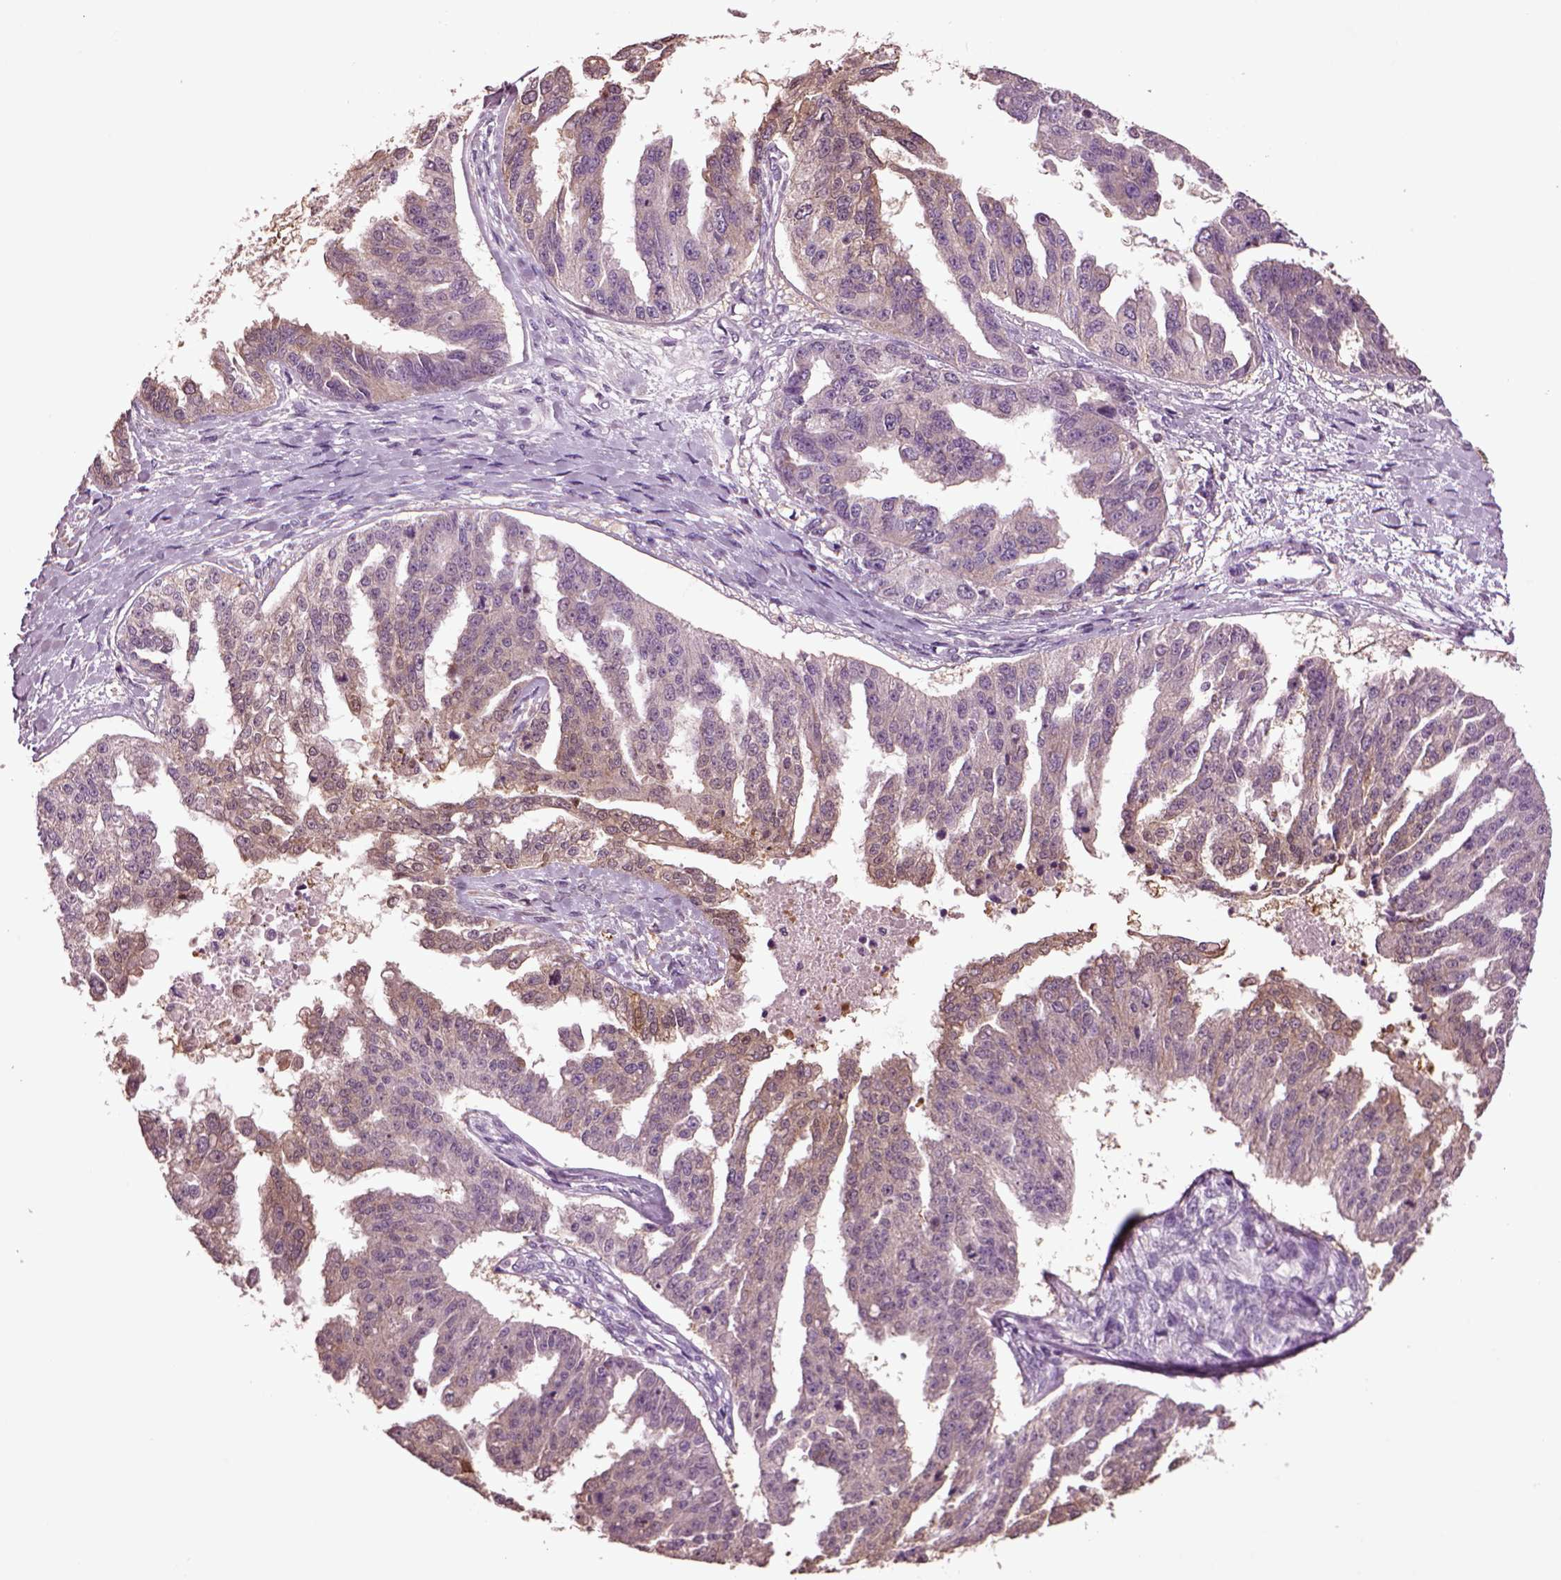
{"staining": {"intensity": "moderate", "quantity": "<25%", "location": "cytoplasmic/membranous"}, "tissue": "ovarian cancer", "cell_type": "Tumor cells", "image_type": "cancer", "snomed": [{"axis": "morphology", "description": "Cystadenocarcinoma, serous, NOS"}, {"axis": "topography", "description": "Ovary"}], "caption": "This is a photomicrograph of IHC staining of ovarian cancer (serous cystadenocarcinoma), which shows moderate expression in the cytoplasmic/membranous of tumor cells.", "gene": "CLPSL1", "patient": {"sex": "female", "age": 58}}